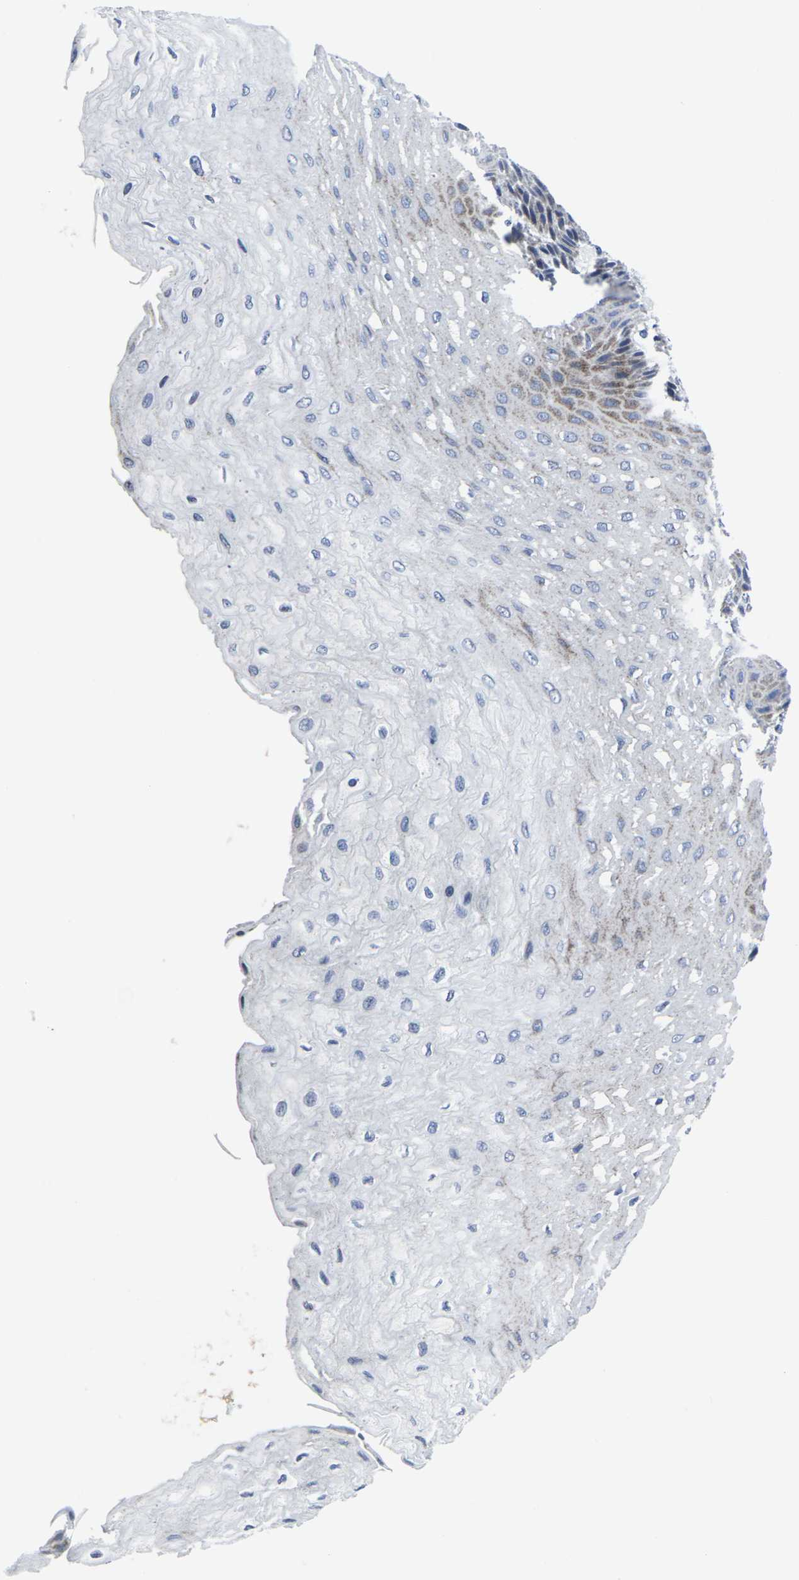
{"staining": {"intensity": "moderate", "quantity": "<25%", "location": "cytoplasmic/membranous"}, "tissue": "esophagus", "cell_type": "Squamous epithelial cells", "image_type": "normal", "snomed": [{"axis": "morphology", "description": "Normal tissue, NOS"}, {"axis": "topography", "description": "Esophagus"}], "caption": "Esophagus stained with DAB IHC exhibits low levels of moderate cytoplasmic/membranous expression in about <25% of squamous epithelial cells.", "gene": "RPN1", "patient": {"sex": "female", "age": 72}}